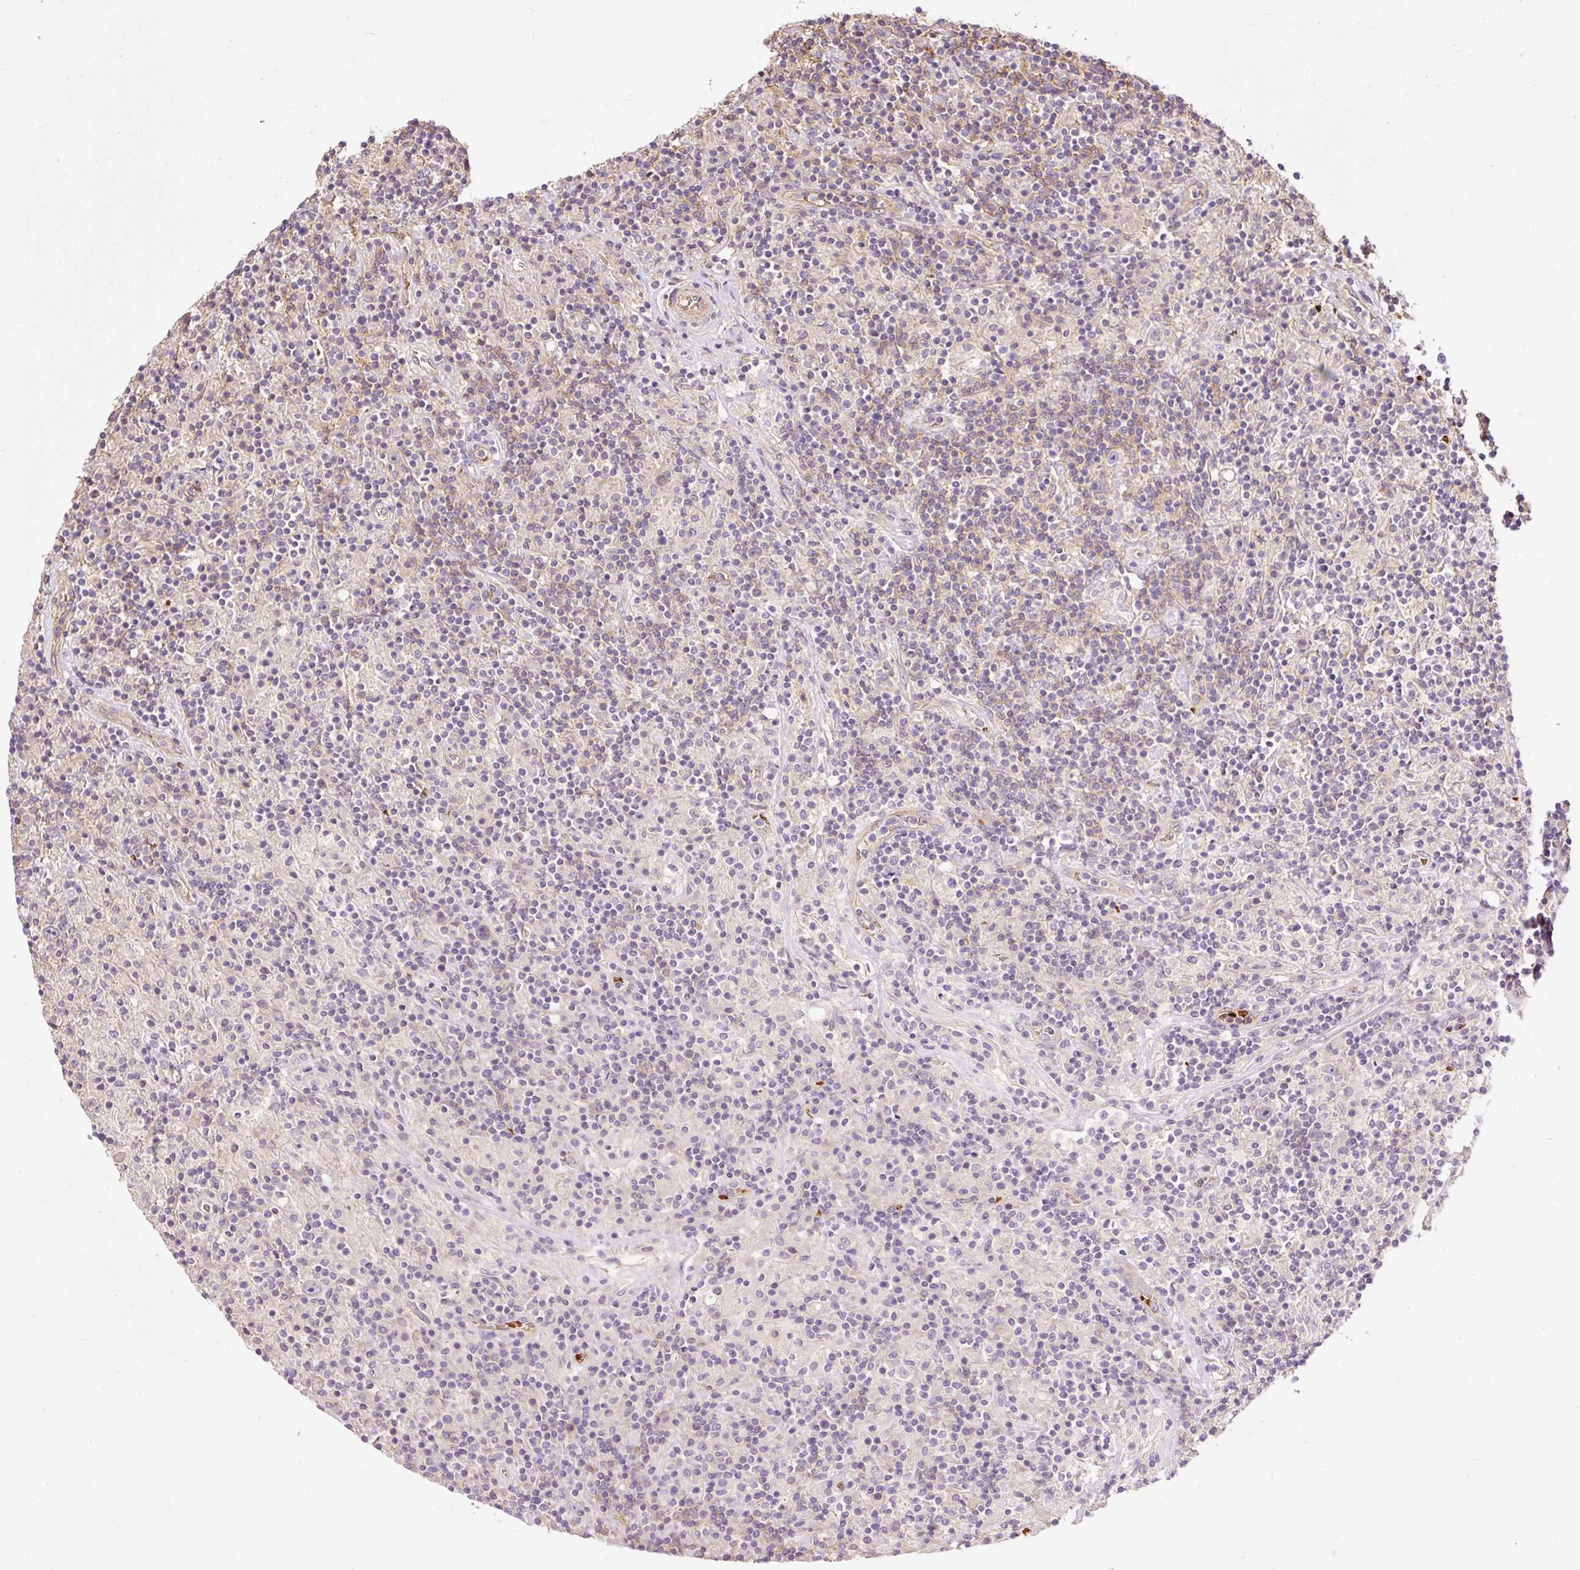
{"staining": {"intensity": "negative", "quantity": "none", "location": "none"}, "tissue": "lymphoma", "cell_type": "Tumor cells", "image_type": "cancer", "snomed": [{"axis": "morphology", "description": "Hodgkin's disease, NOS"}, {"axis": "topography", "description": "Lymph node"}], "caption": "There is no significant positivity in tumor cells of lymphoma. Brightfield microscopy of IHC stained with DAB (3,3'-diaminobenzidine) (brown) and hematoxylin (blue), captured at high magnification.", "gene": "USHBP1", "patient": {"sex": "male", "age": 70}}